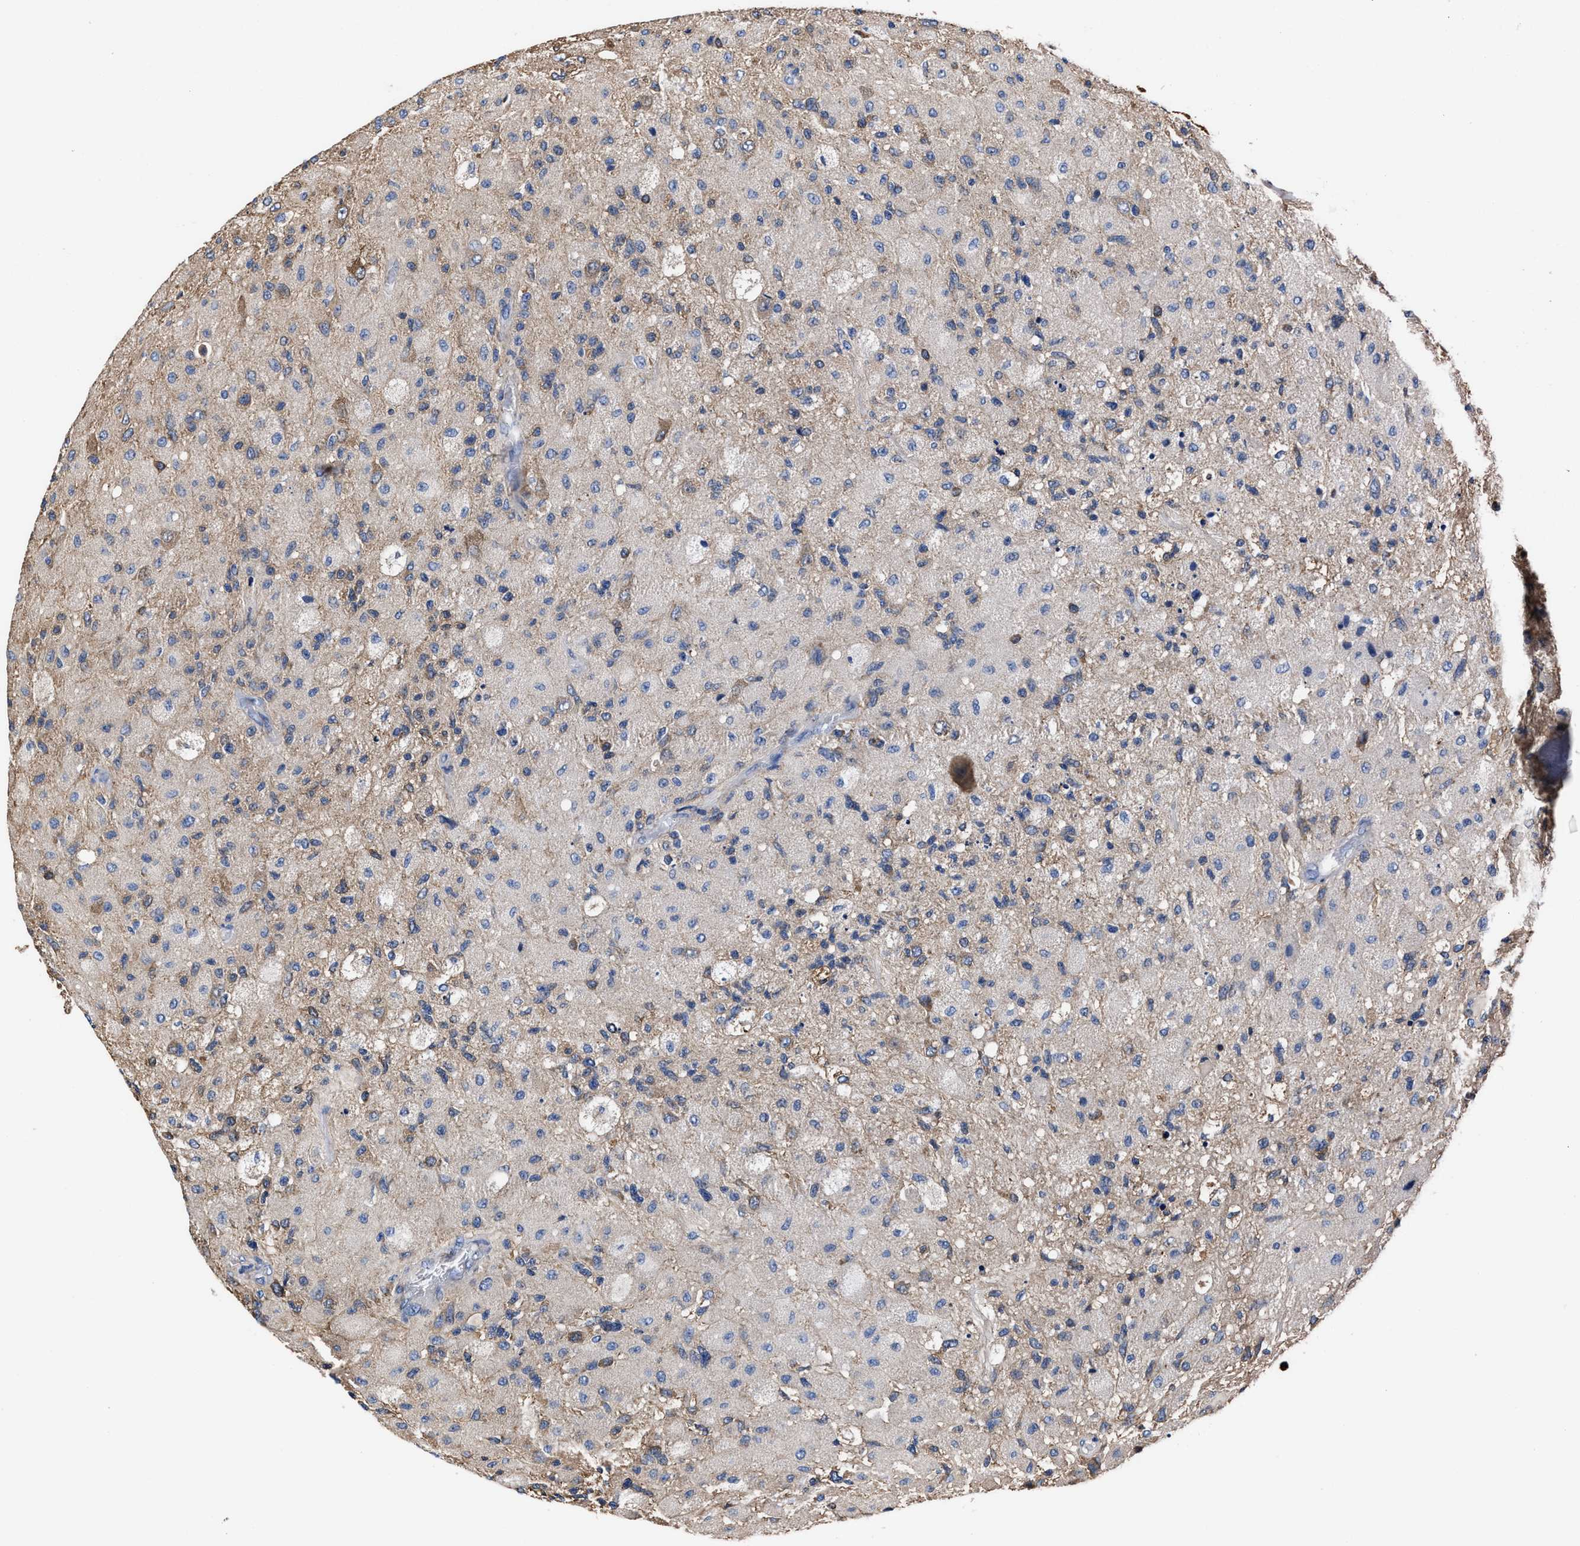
{"staining": {"intensity": "moderate", "quantity": "<25%", "location": "cytoplasmic/membranous"}, "tissue": "glioma", "cell_type": "Tumor cells", "image_type": "cancer", "snomed": [{"axis": "morphology", "description": "Normal tissue, NOS"}, {"axis": "morphology", "description": "Glioma, malignant, High grade"}, {"axis": "topography", "description": "Cerebral cortex"}], "caption": "A brown stain highlights moderate cytoplasmic/membranous staining of a protein in human malignant glioma (high-grade) tumor cells.", "gene": "TMEM30A", "patient": {"sex": "male", "age": 77}}